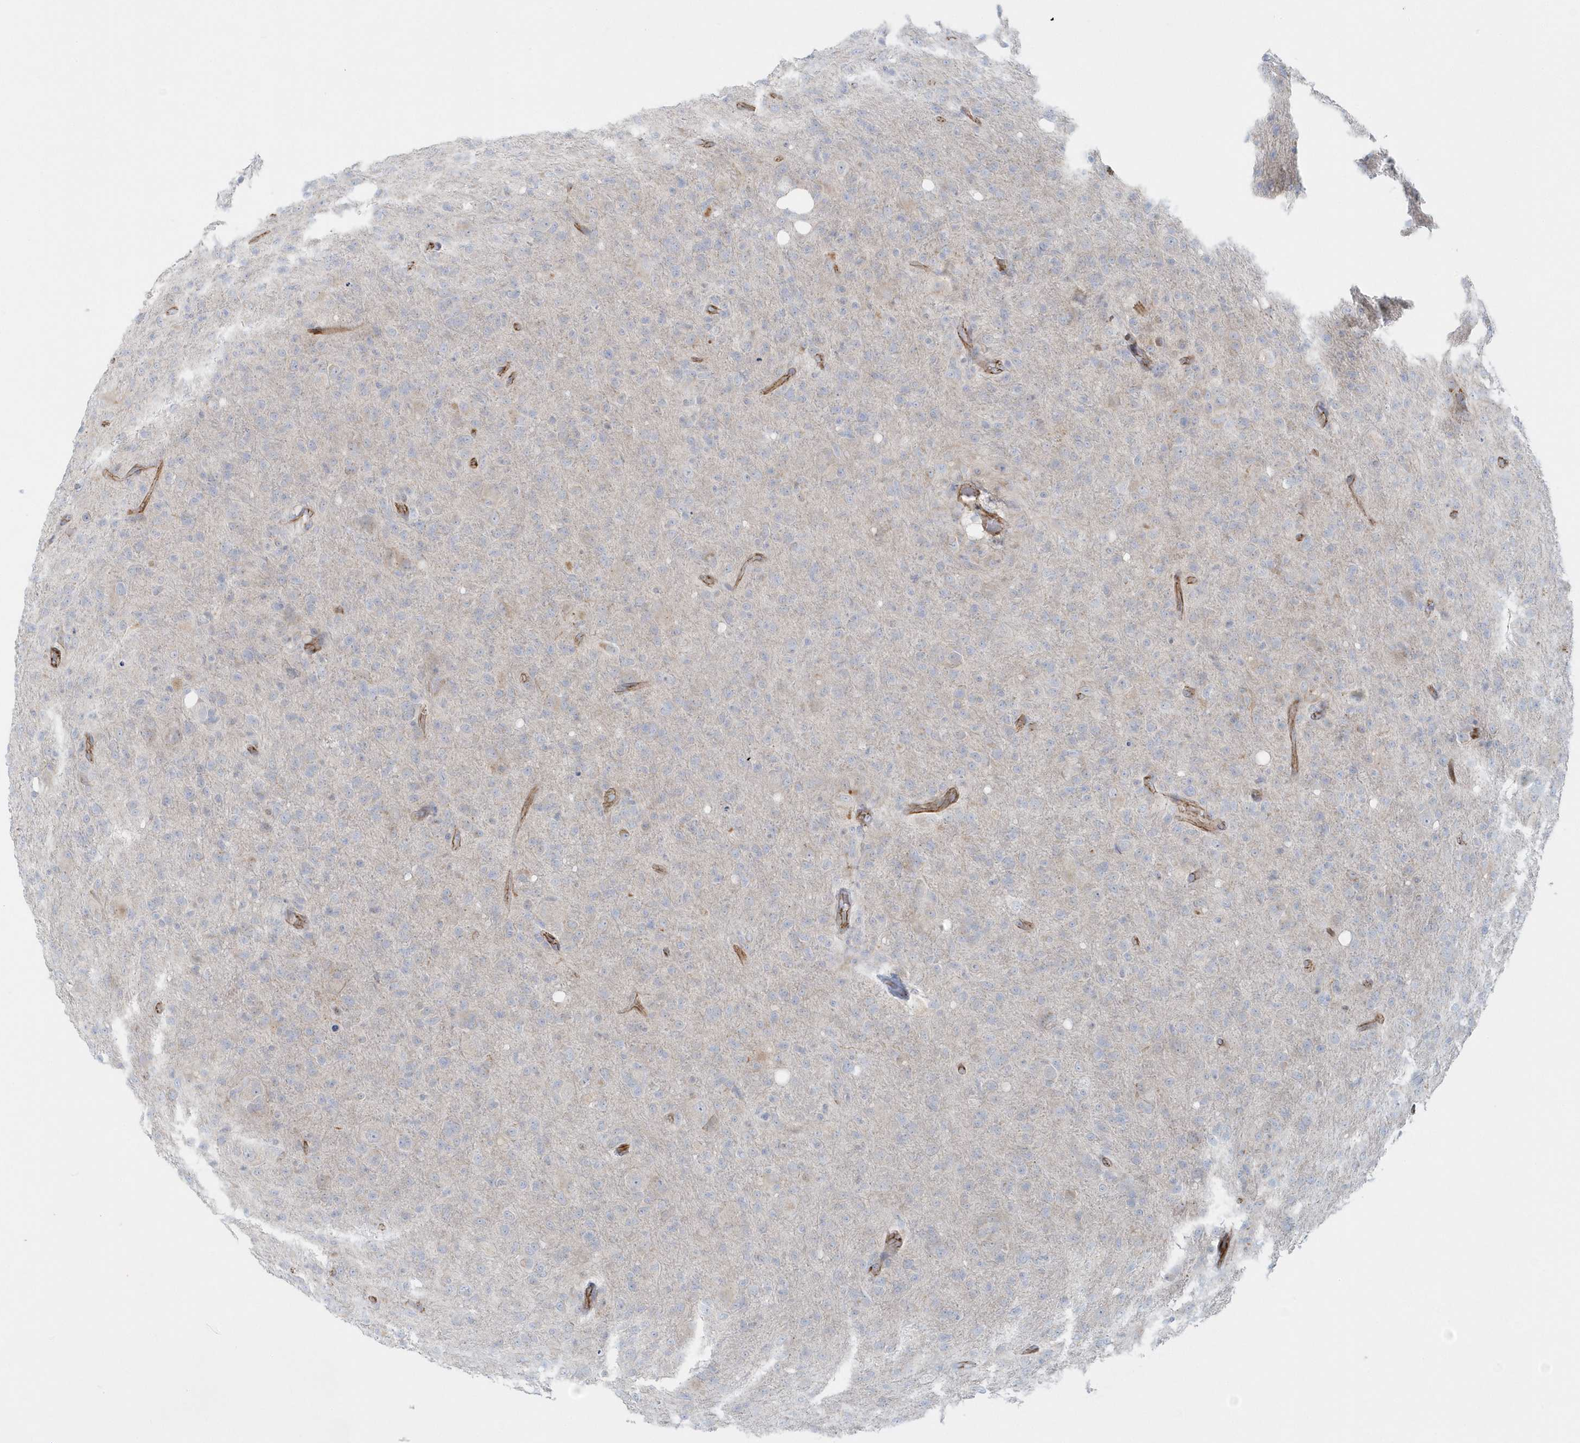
{"staining": {"intensity": "negative", "quantity": "none", "location": "none"}, "tissue": "glioma", "cell_type": "Tumor cells", "image_type": "cancer", "snomed": [{"axis": "morphology", "description": "Glioma, malignant, High grade"}, {"axis": "topography", "description": "Brain"}], "caption": "Protein analysis of glioma demonstrates no significant staining in tumor cells.", "gene": "GPR152", "patient": {"sex": "female", "age": 57}}